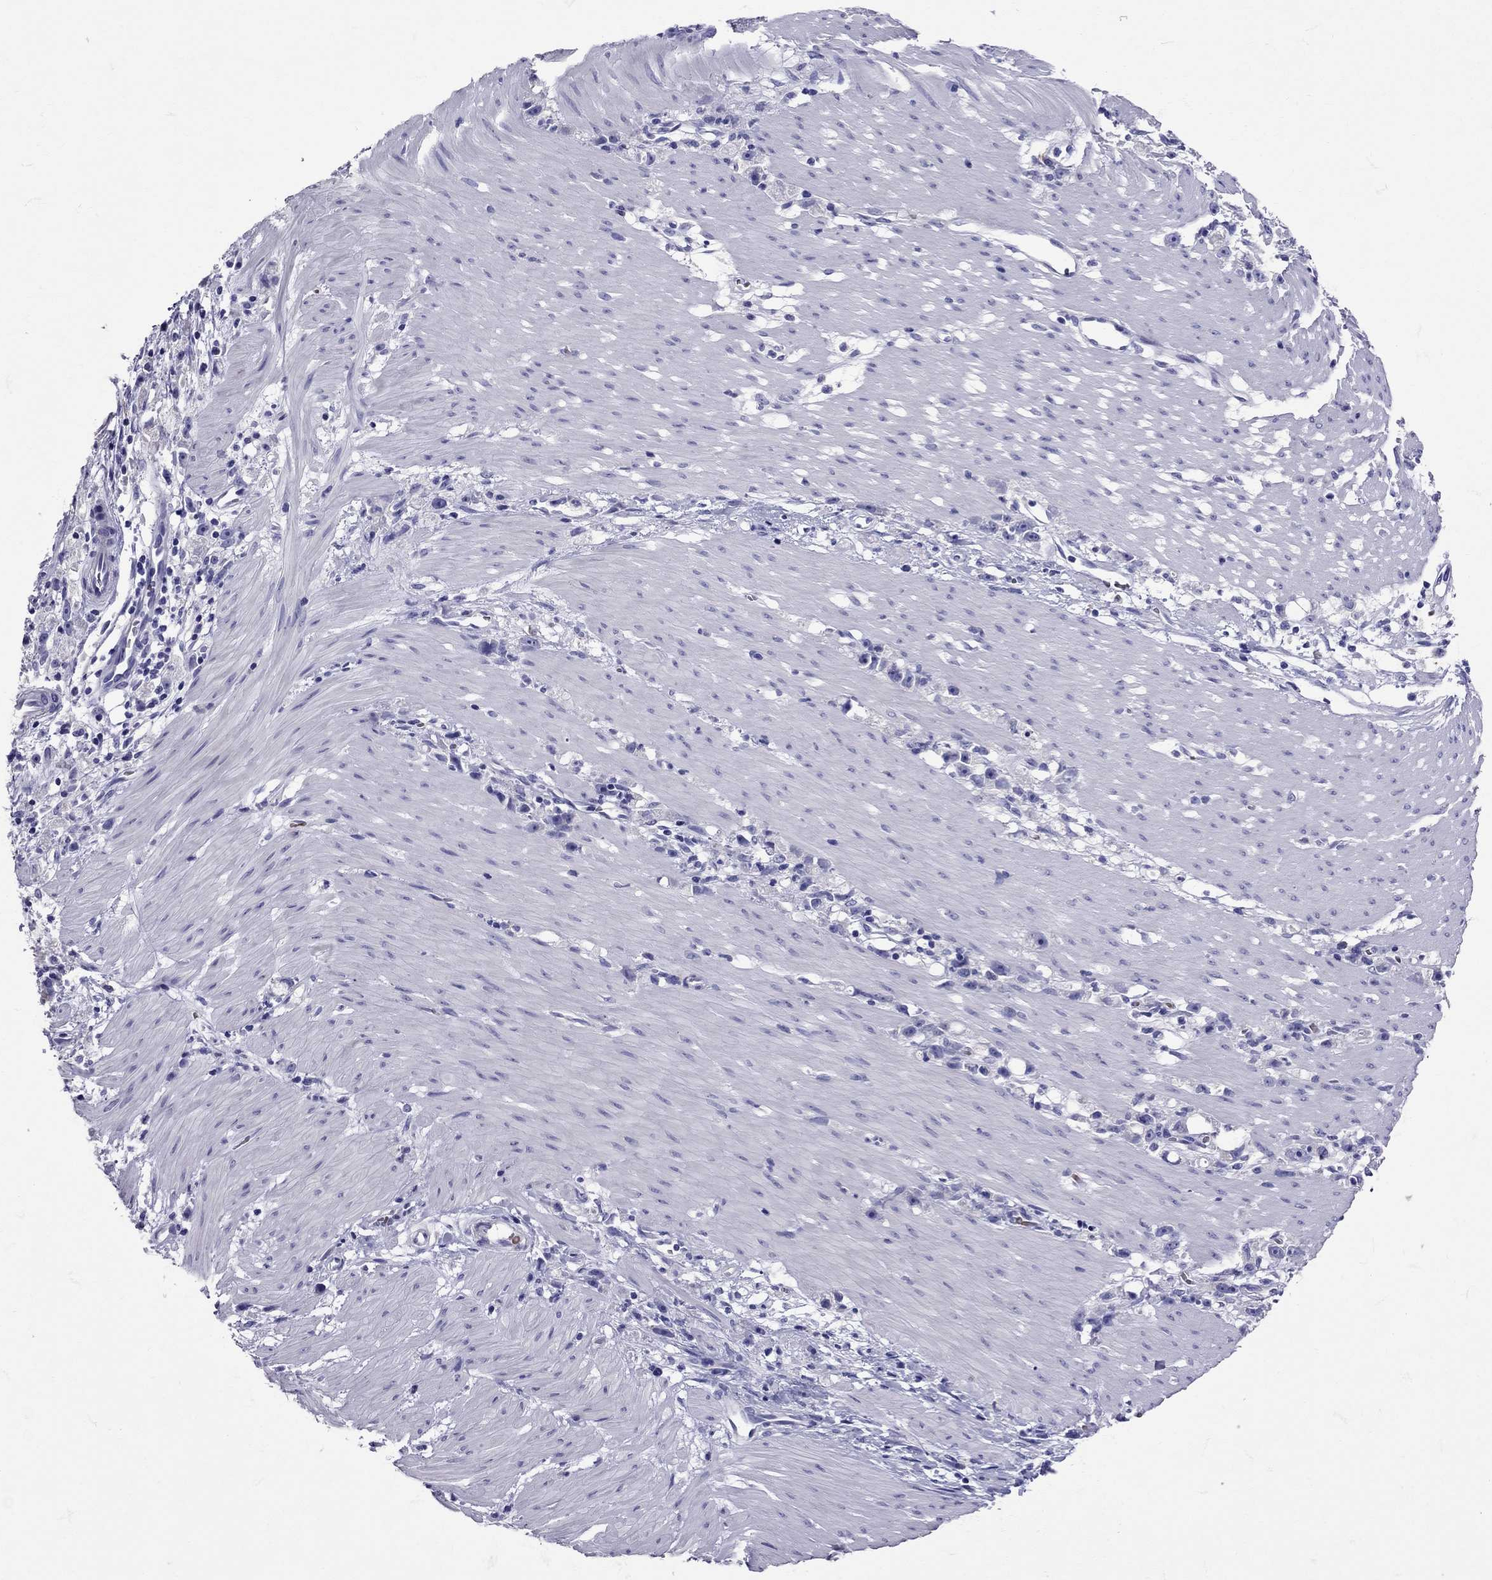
{"staining": {"intensity": "negative", "quantity": "none", "location": "none"}, "tissue": "stomach cancer", "cell_type": "Tumor cells", "image_type": "cancer", "snomed": [{"axis": "morphology", "description": "Adenocarcinoma, NOS"}, {"axis": "topography", "description": "Stomach"}], "caption": "Human stomach cancer stained for a protein using immunohistochemistry (IHC) shows no expression in tumor cells.", "gene": "TBR1", "patient": {"sex": "female", "age": 59}}